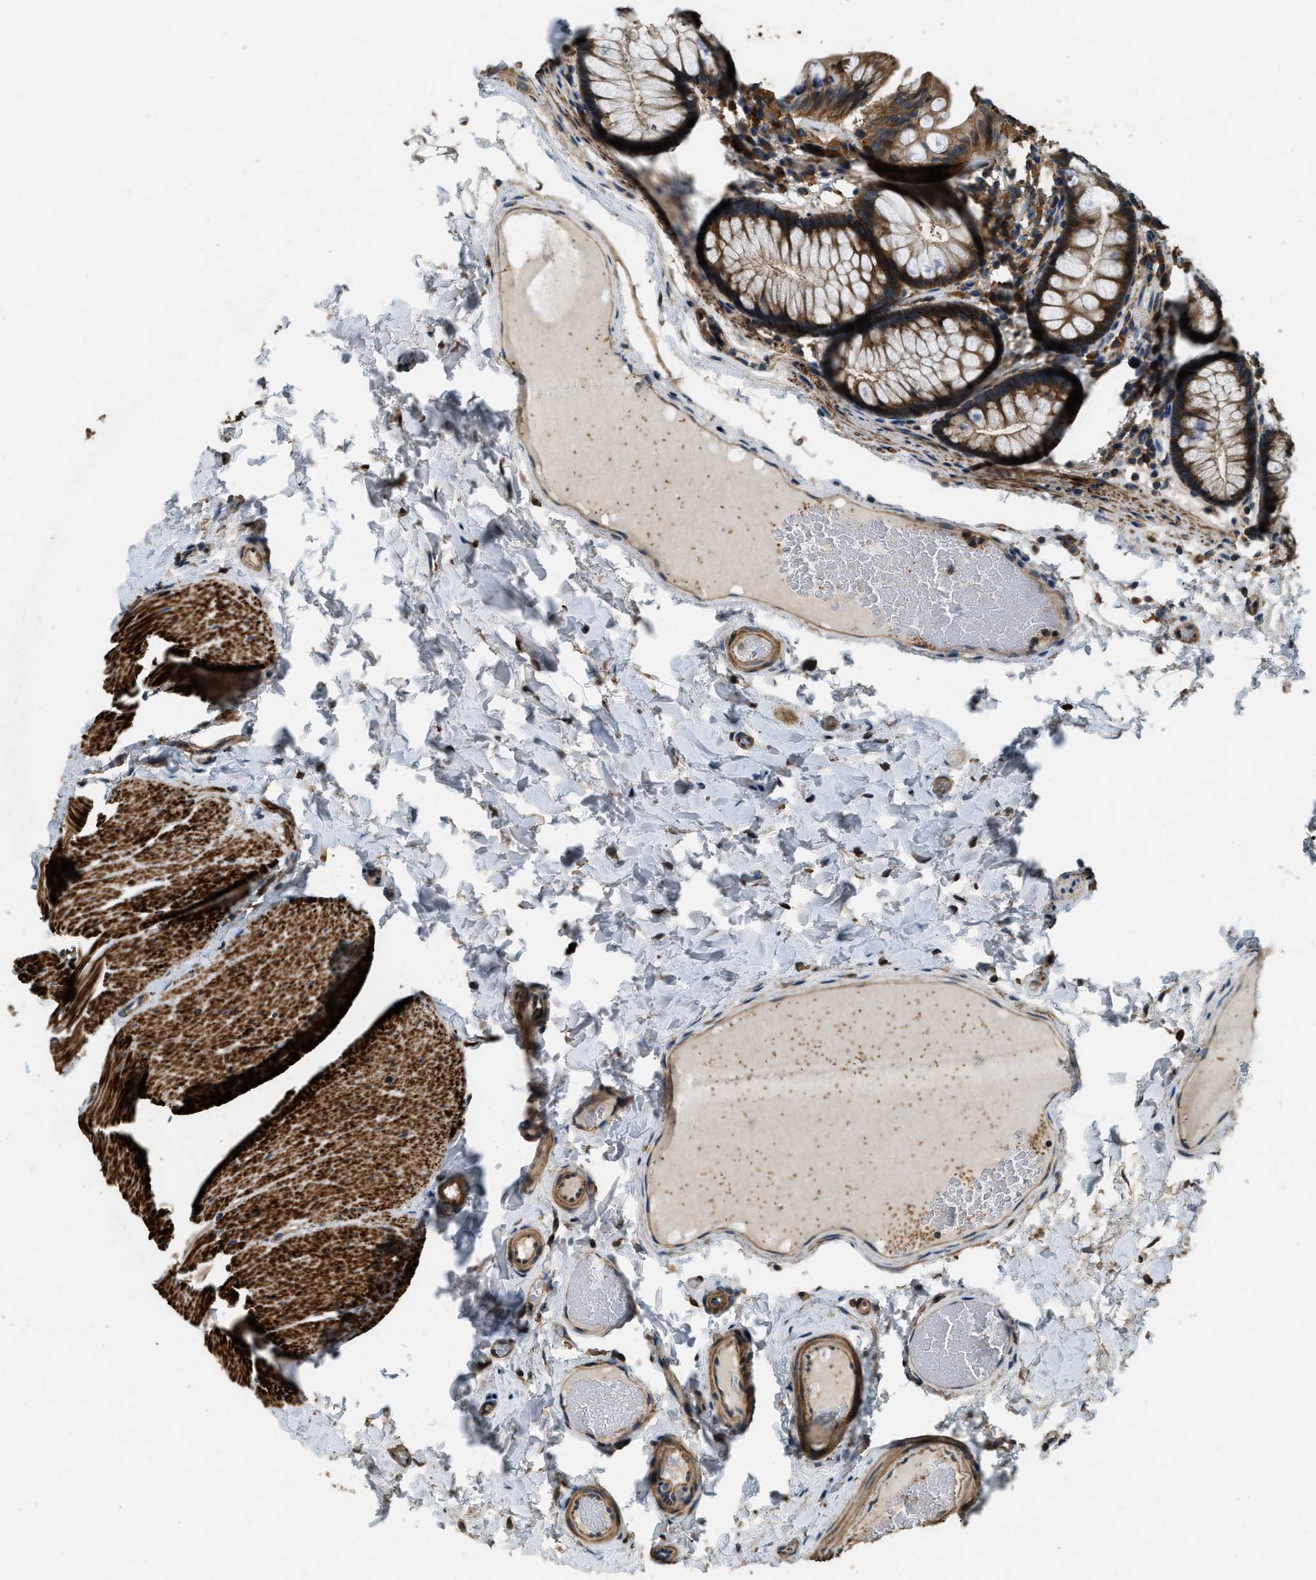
{"staining": {"intensity": "moderate", "quantity": ">75%", "location": "cytoplasmic/membranous"}, "tissue": "colon", "cell_type": "Endothelial cells", "image_type": "normal", "snomed": [{"axis": "morphology", "description": "Normal tissue, NOS"}, {"axis": "topography", "description": "Colon"}], "caption": "A medium amount of moderate cytoplasmic/membranous staining is identified in approximately >75% of endothelial cells in normal colon.", "gene": "ERGIC1", "patient": {"sex": "female", "age": 56}}